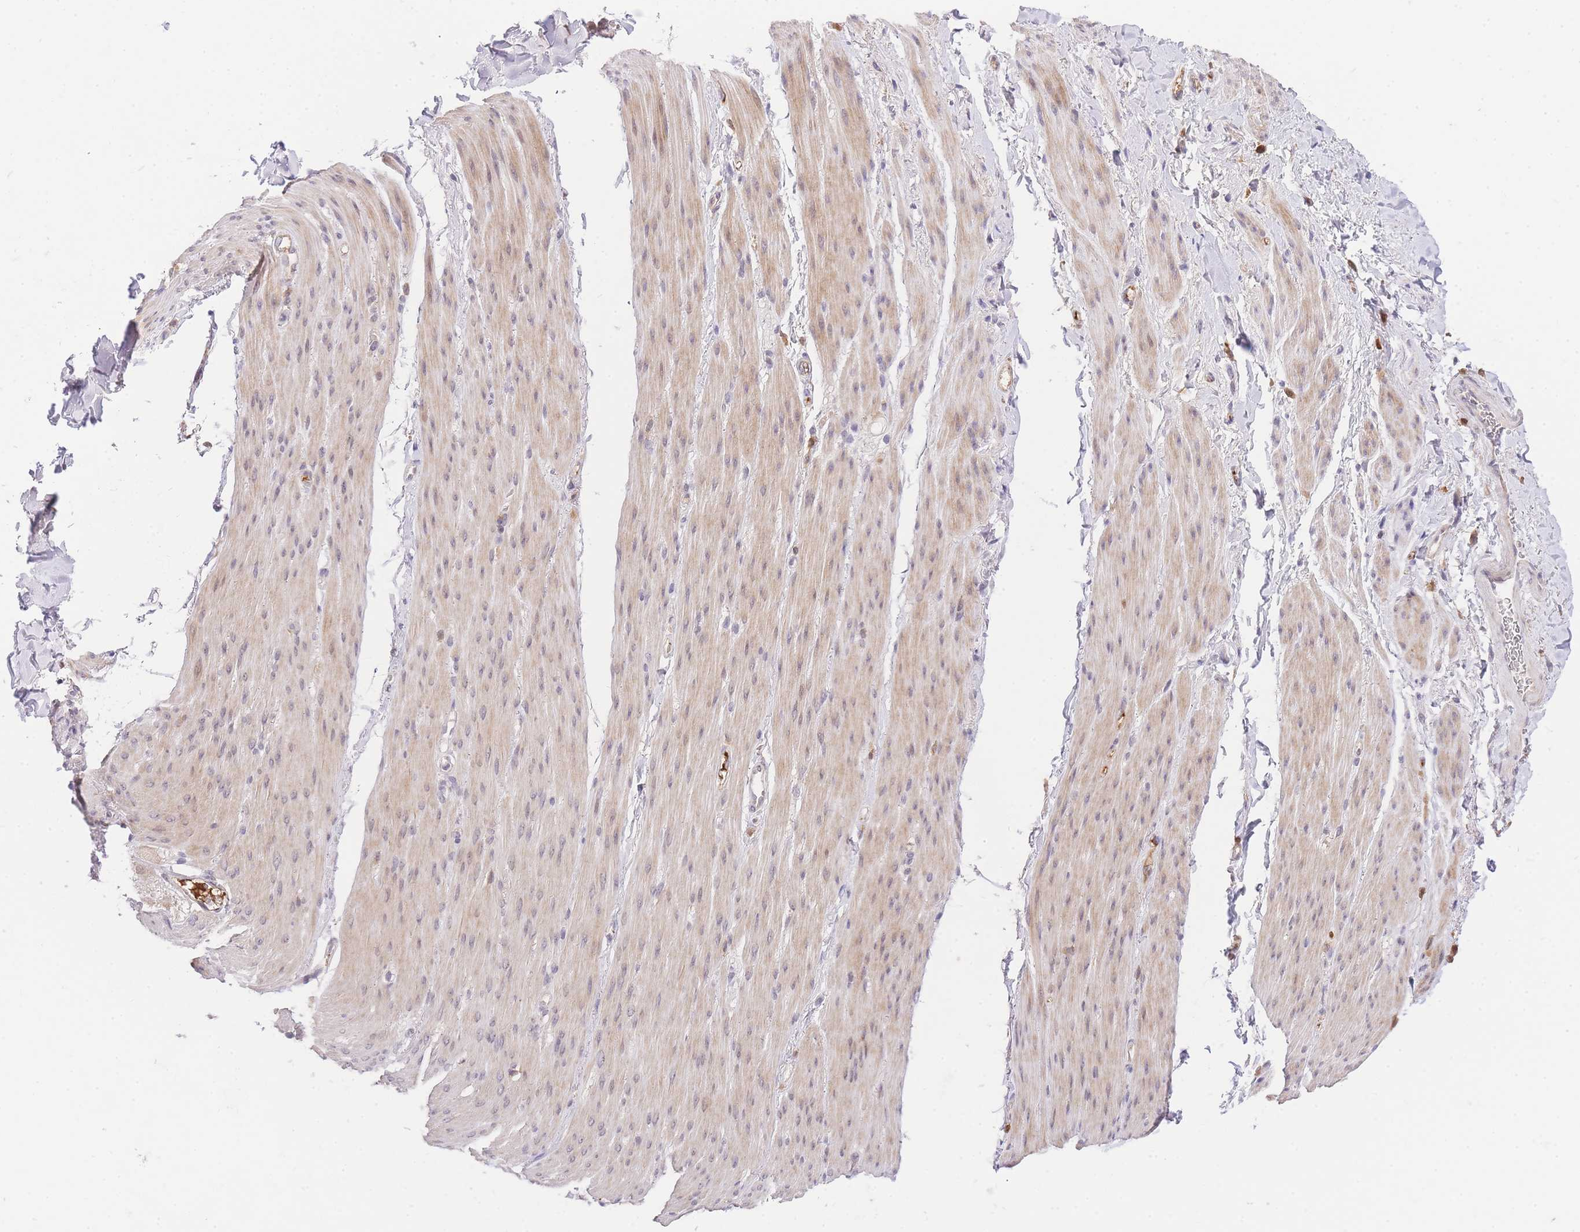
{"staining": {"intensity": "weak", "quantity": ">75%", "location": "cytoplasmic/membranous"}, "tissue": "adipose tissue", "cell_type": "Adipocytes", "image_type": "normal", "snomed": [{"axis": "morphology", "description": "Normal tissue, NOS"}, {"axis": "topography", "description": "Colon"}, {"axis": "topography", "description": "Peripheral nerve tissue"}], "caption": "High-power microscopy captured an immunohistochemistry histopathology image of normal adipose tissue, revealing weak cytoplasmic/membranous expression in approximately >75% of adipocytes.", "gene": "SLC25A33", "patient": {"sex": "female", "age": 61}}